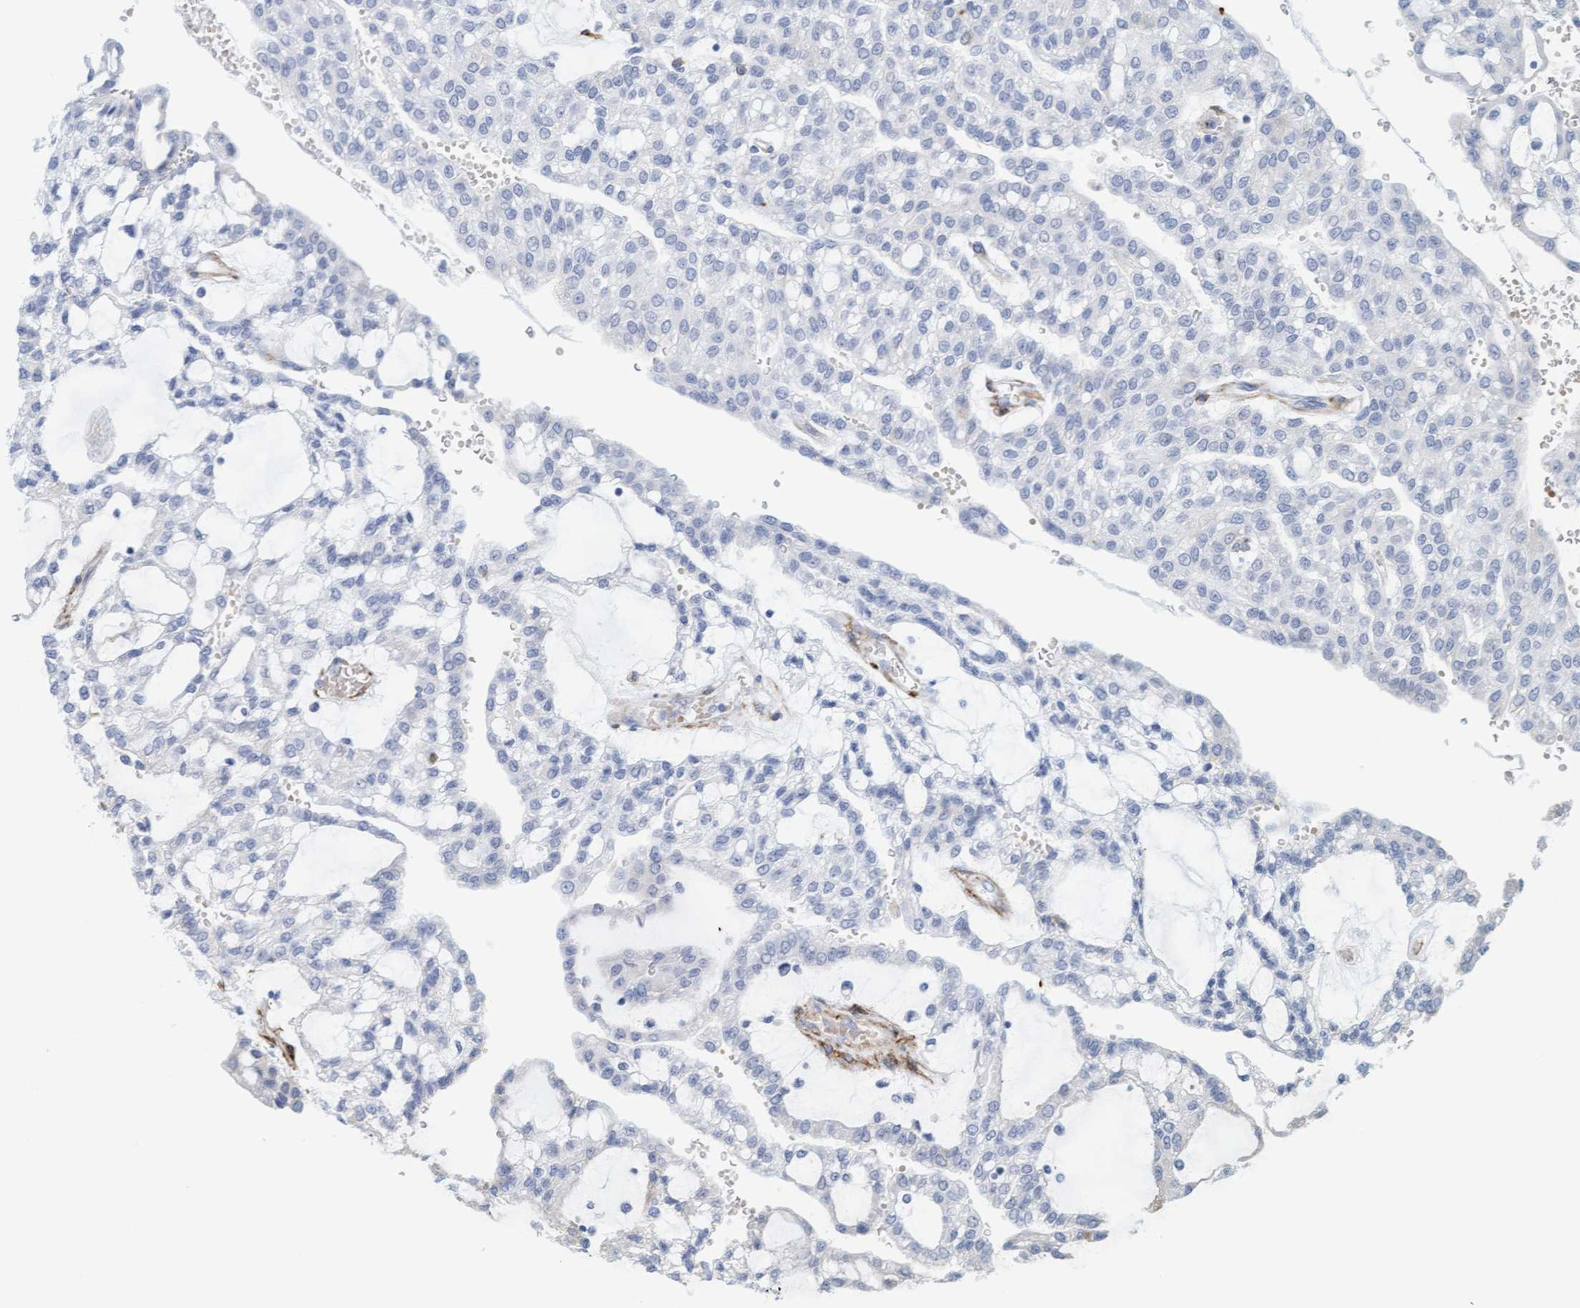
{"staining": {"intensity": "negative", "quantity": "none", "location": "none"}, "tissue": "renal cancer", "cell_type": "Tumor cells", "image_type": "cancer", "snomed": [{"axis": "morphology", "description": "Adenocarcinoma, NOS"}, {"axis": "topography", "description": "Kidney"}], "caption": "Photomicrograph shows no protein expression in tumor cells of renal cancer (adenocarcinoma) tissue.", "gene": "MAP1B", "patient": {"sex": "male", "age": 63}}